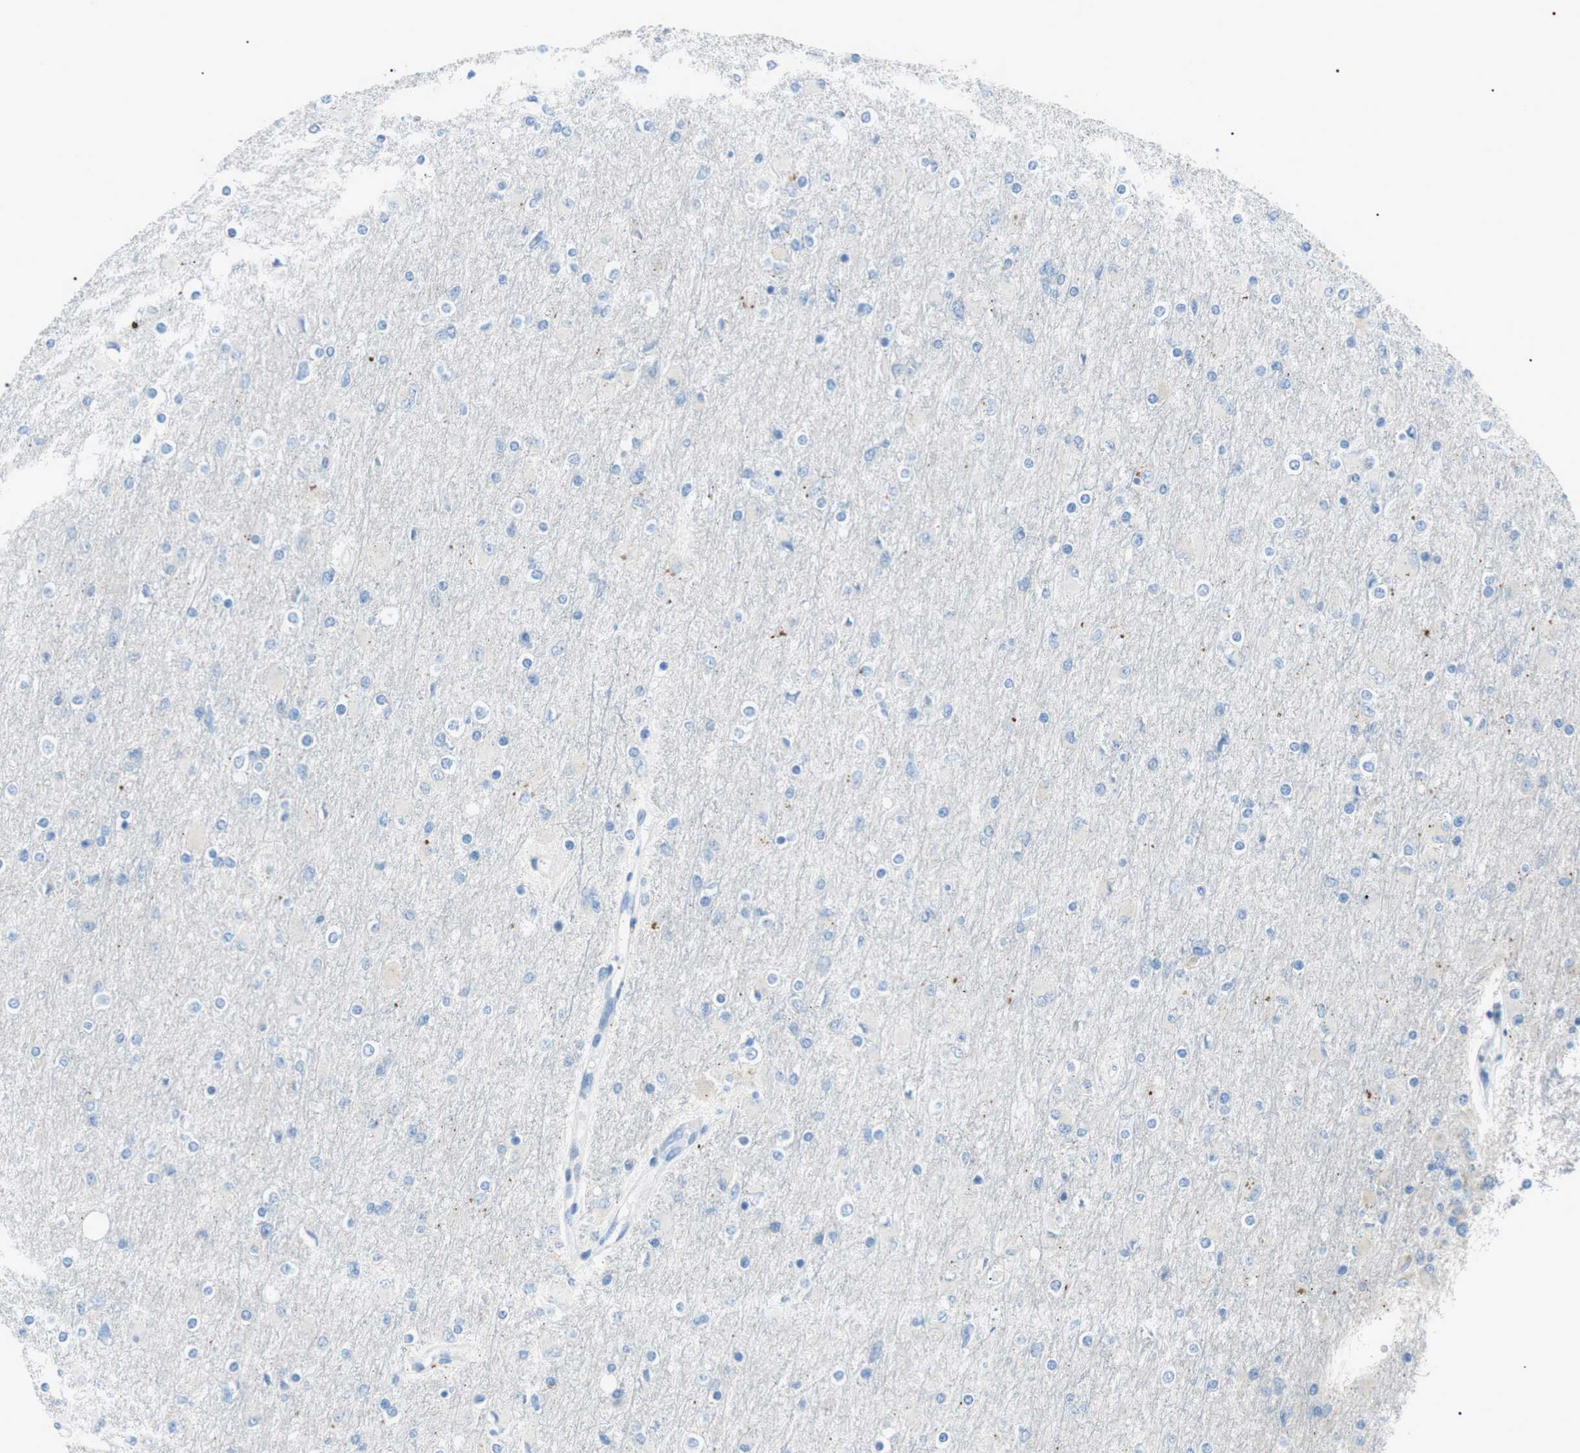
{"staining": {"intensity": "negative", "quantity": "none", "location": "none"}, "tissue": "glioma", "cell_type": "Tumor cells", "image_type": "cancer", "snomed": [{"axis": "morphology", "description": "Glioma, malignant, High grade"}, {"axis": "topography", "description": "Cerebral cortex"}], "caption": "Micrograph shows no protein staining in tumor cells of glioma tissue.", "gene": "MTARC2", "patient": {"sex": "female", "age": 36}}